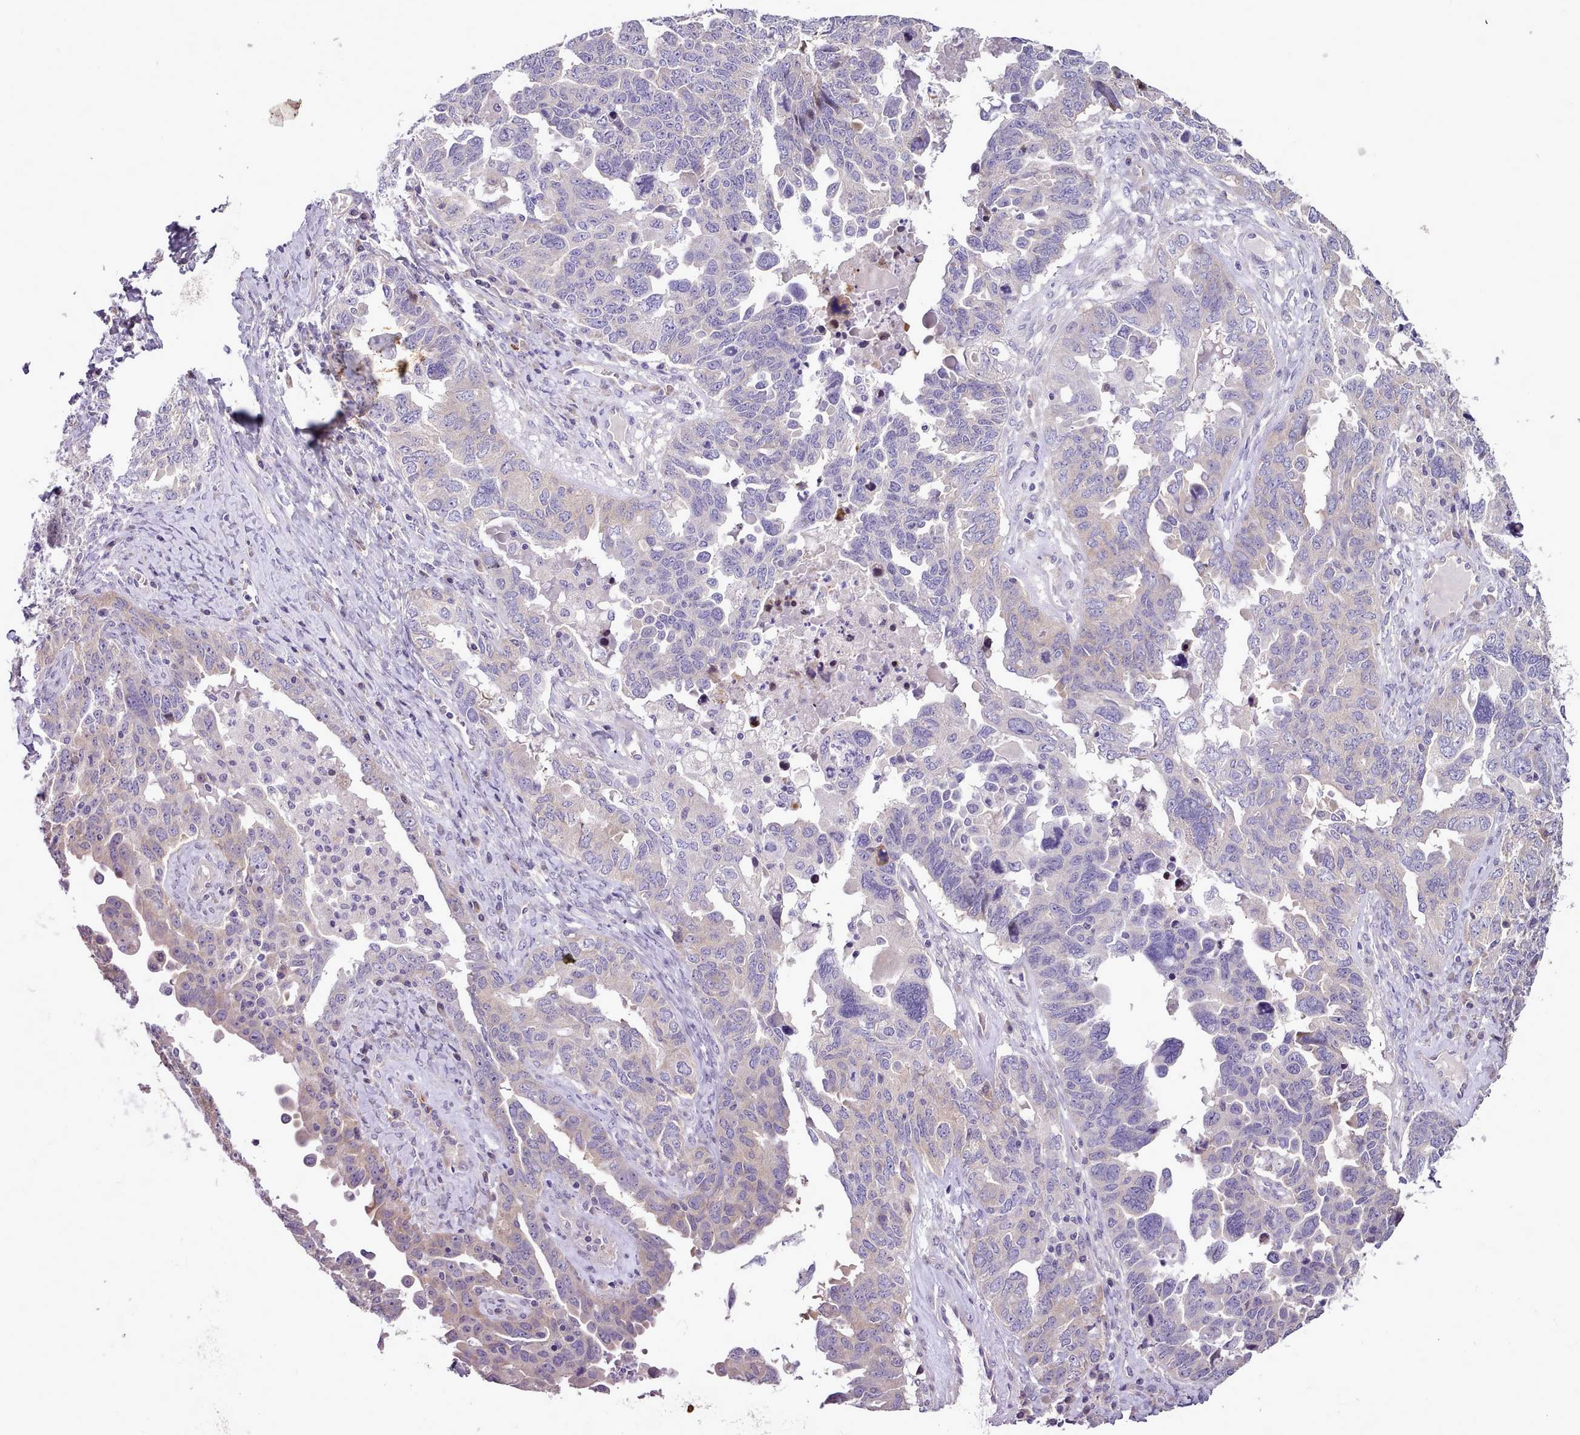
{"staining": {"intensity": "negative", "quantity": "none", "location": "none"}, "tissue": "ovarian cancer", "cell_type": "Tumor cells", "image_type": "cancer", "snomed": [{"axis": "morphology", "description": "Carcinoma, endometroid"}, {"axis": "topography", "description": "Ovary"}], "caption": "Endometroid carcinoma (ovarian) was stained to show a protein in brown. There is no significant expression in tumor cells.", "gene": "SETX", "patient": {"sex": "female", "age": 62}}